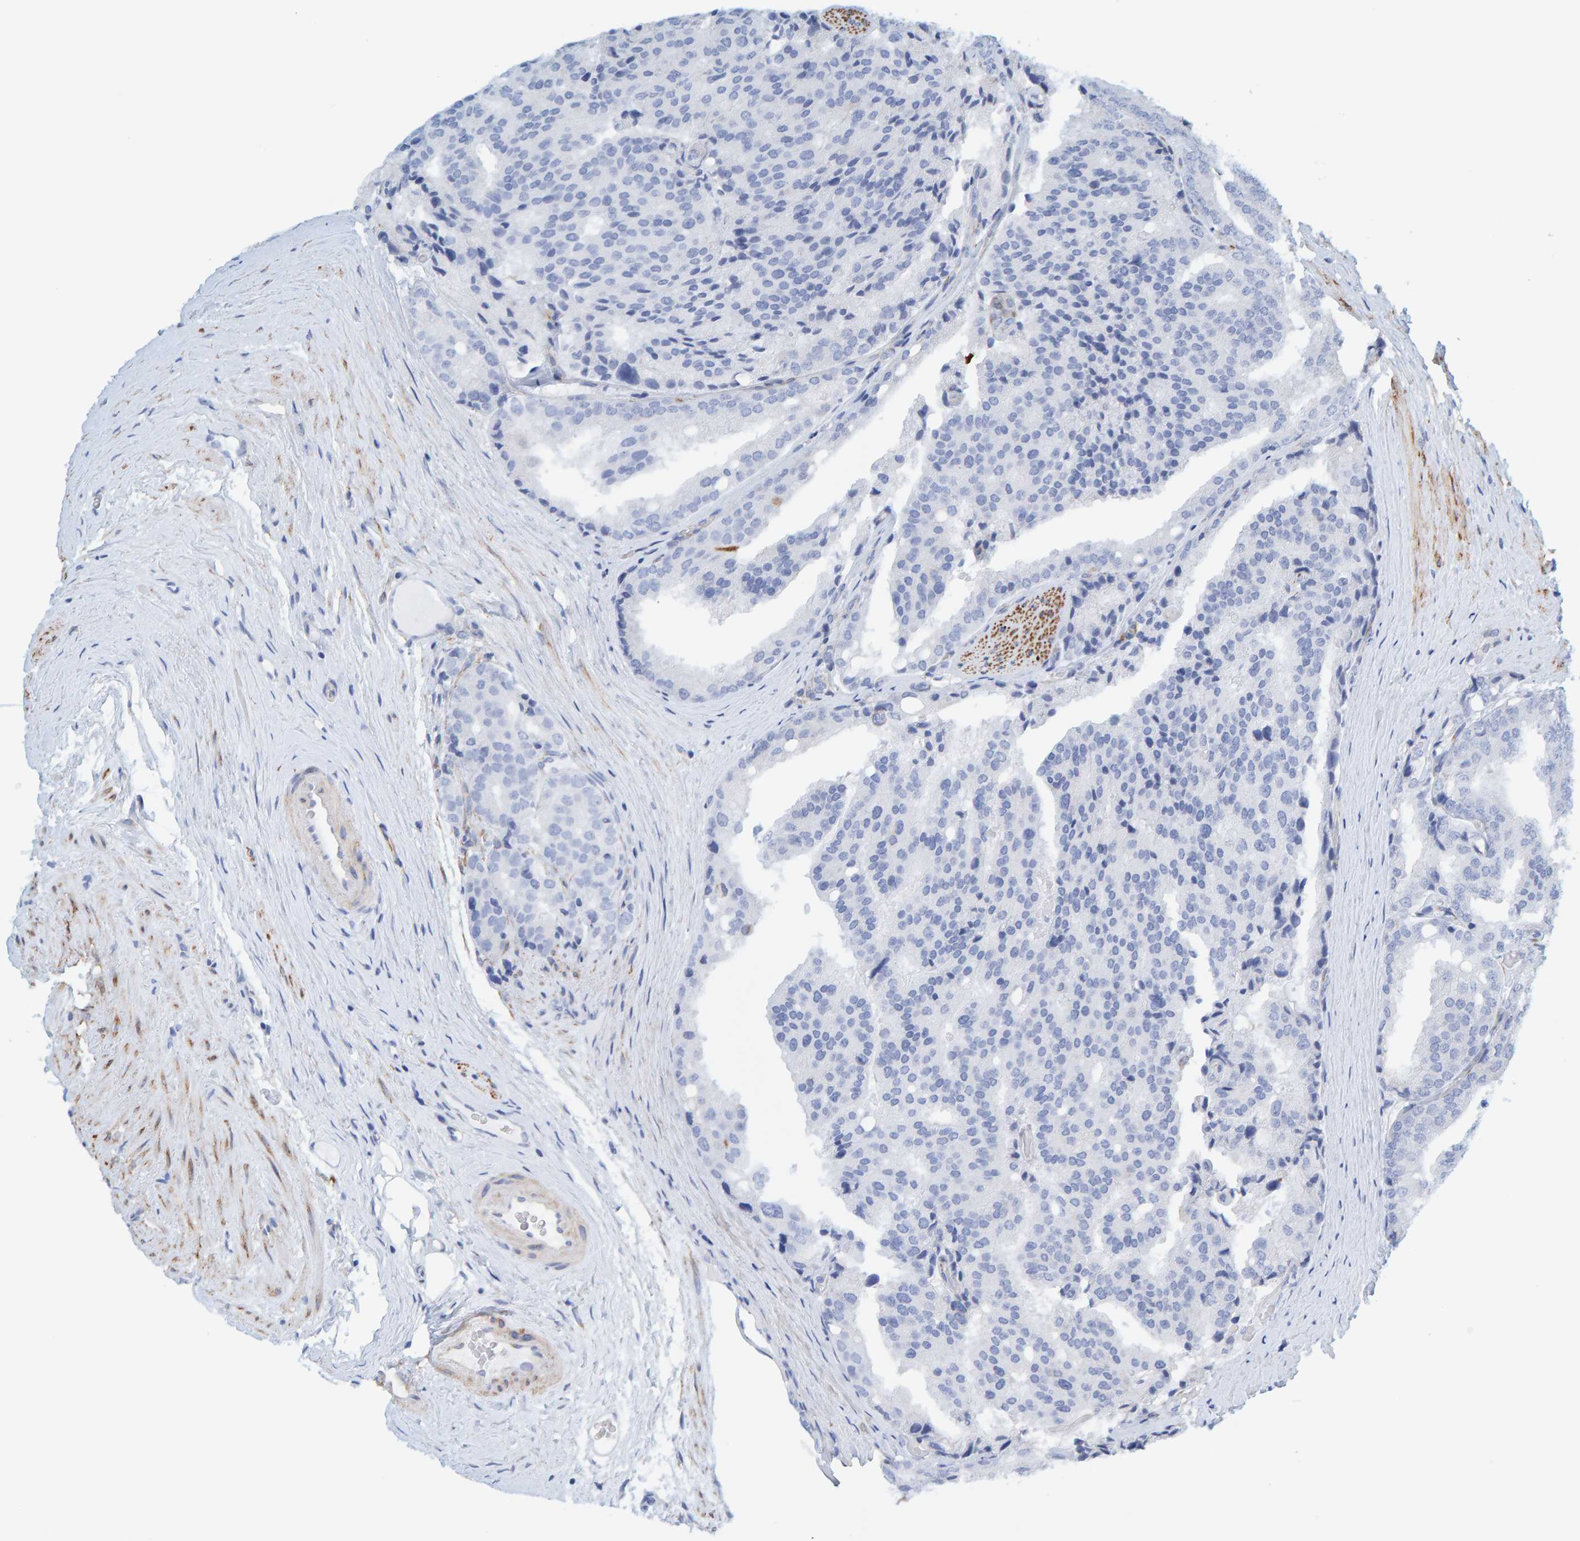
{"staining": {"intensity": "negative", "quantity": "none", "location": "none"}, "tissue": "prostate cancer", "cell_type": "Tumor cells", "image_type": "cancer", "snomed": [{"axis": "morphology", "description": "Adenocarcinoma, High grade"}, {"axis": "topography", "description": "Prostate"}], "caption": "Immunohistochemistry (IHC) image of neoplastic tissue: high-grade adenocarcinoma (prostate) stained with DAB displays no significant protein staining in tumor cells.", "gene": "MAP1B", "patient": {"sex": "male", "age": 50}}